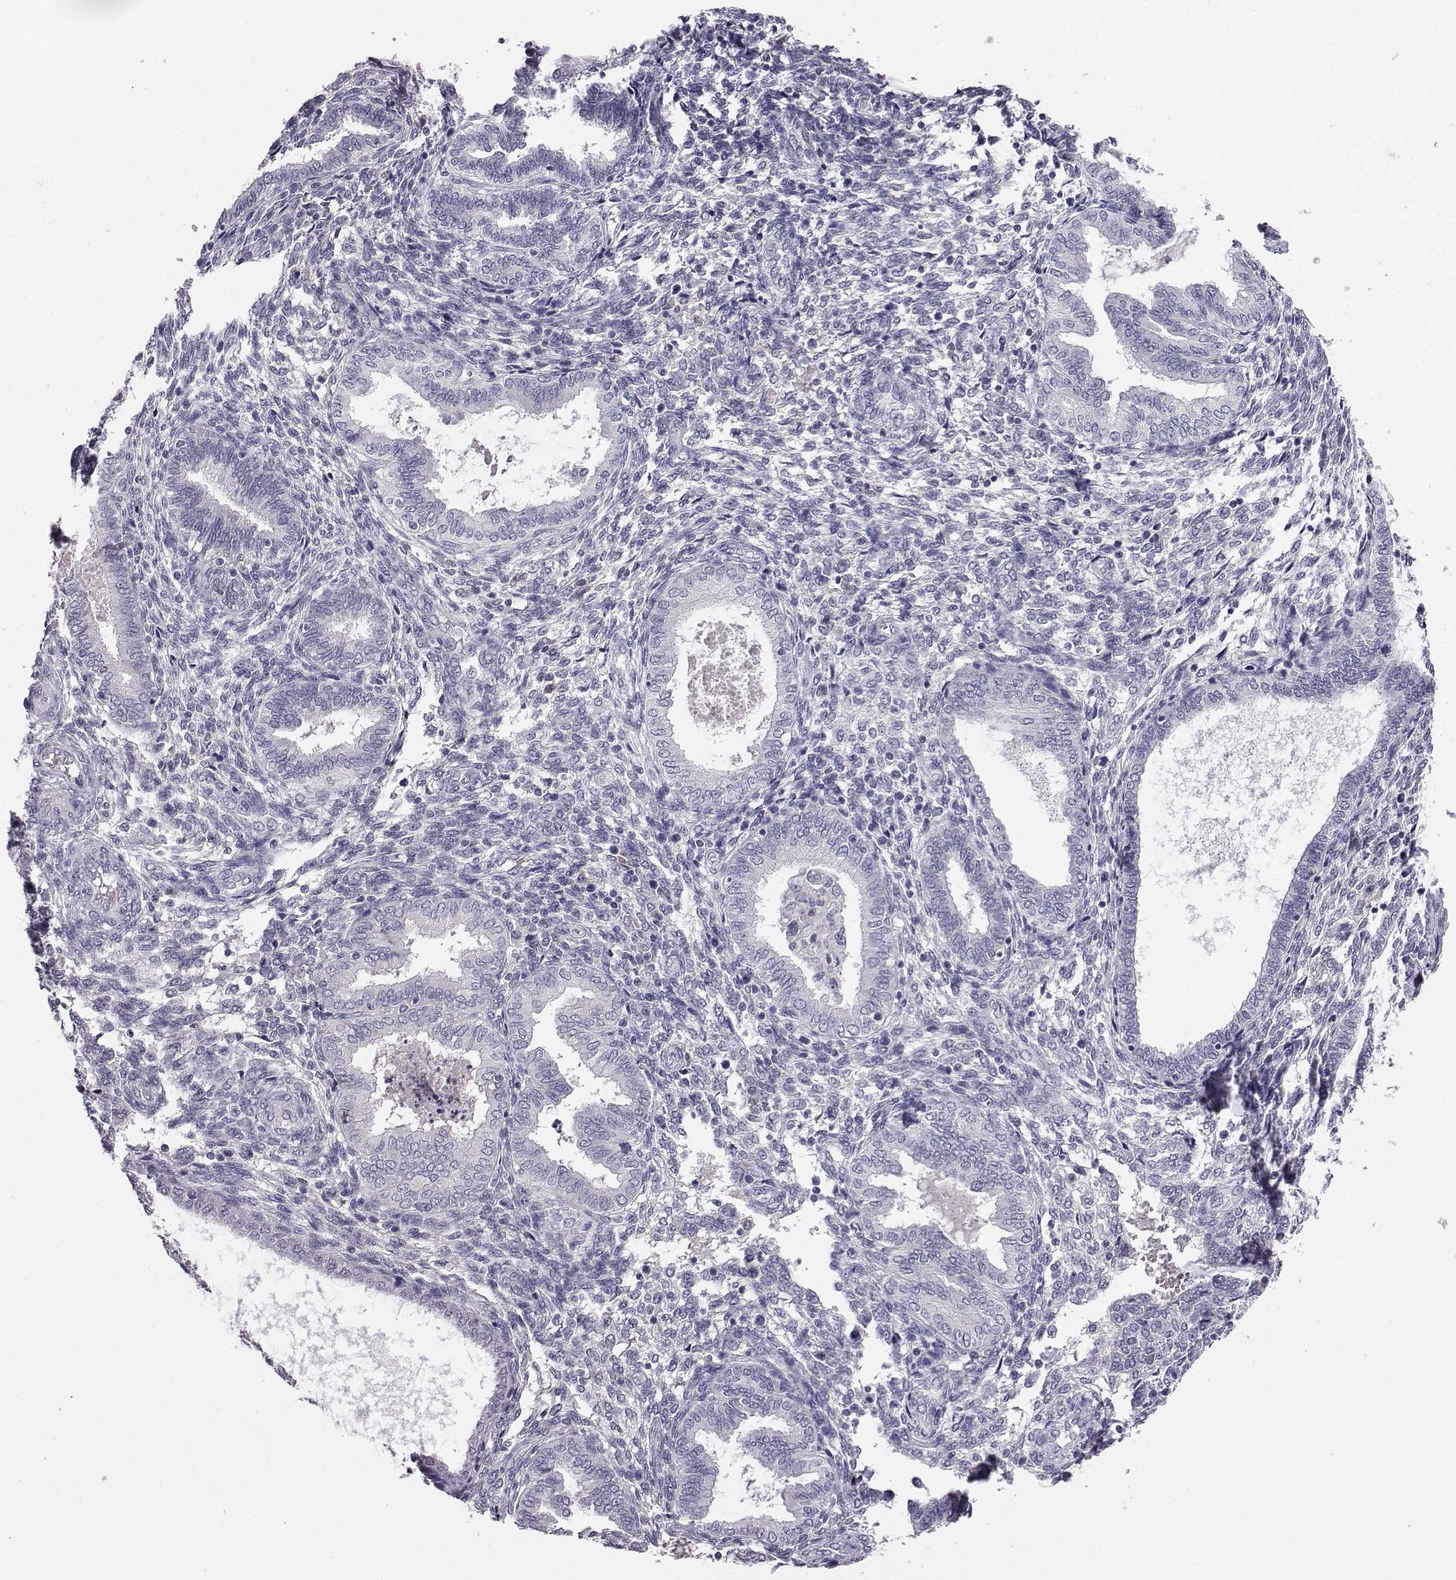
{"staining": {"intensity": "negative", "quantity": "none", "location": "none"}, "tissue": "endometrium", "cell_type": "Cells in endometrial stroma", "image_type": "normal", "snomed": [{"axis": "morphology", "description": "Normal tissue, NOS"}, {"axis": "topography", "description": "Endometrium"}], "caption": "Protein analysis of unremarkable endometrium displays no significant expression in cells in endometrial stroma. Brightfield microscopy of immunohistochemistry stained with DAB (brown) and hematoxylin (blue), captured at high magnification.", "gene": "AKR1B1", "patient": {"sex": "female", "age": 42}}